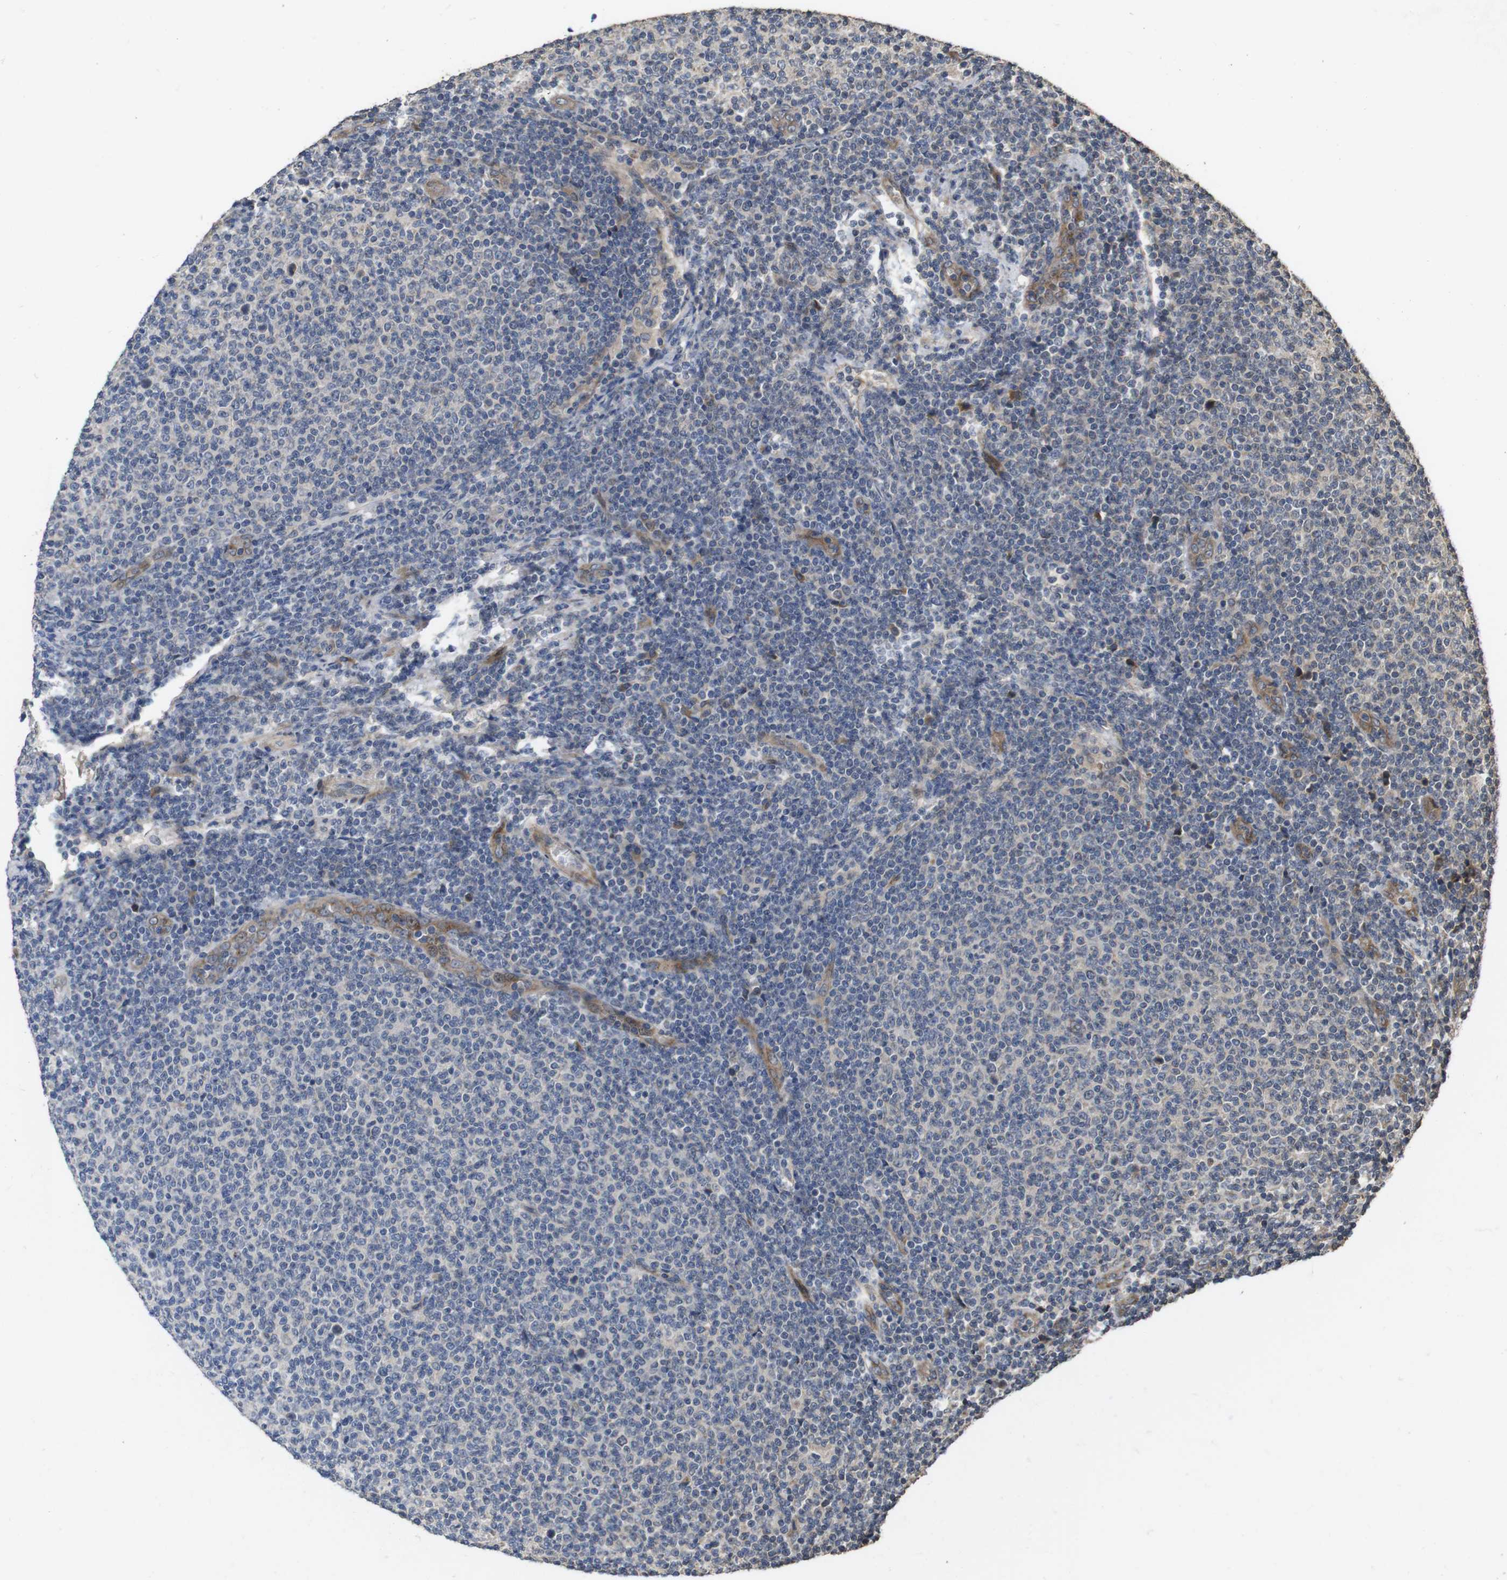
{"staining": {"intensity": "negative", "quantity": "none", "location": "none"}, "tissue": "lymphoma", "cell_type": "Tumor cells", "image_type": "cancer", "snomed": [{"axis": "morphology", "description": "Malignant lymphoma, non-Hodgkin's type, Low grade"}, {"axis": "topography", "description": "Lymph node"}], "caption": "IHC photomicrograph of neoplastic tissue: human lymphoma stained with DAB (3,3'-diaminobenzidine) displays no significant protein positivity in tumor cells.", "gene": "PCDHB10", "patient": {"sex": "male", "age": 66}}